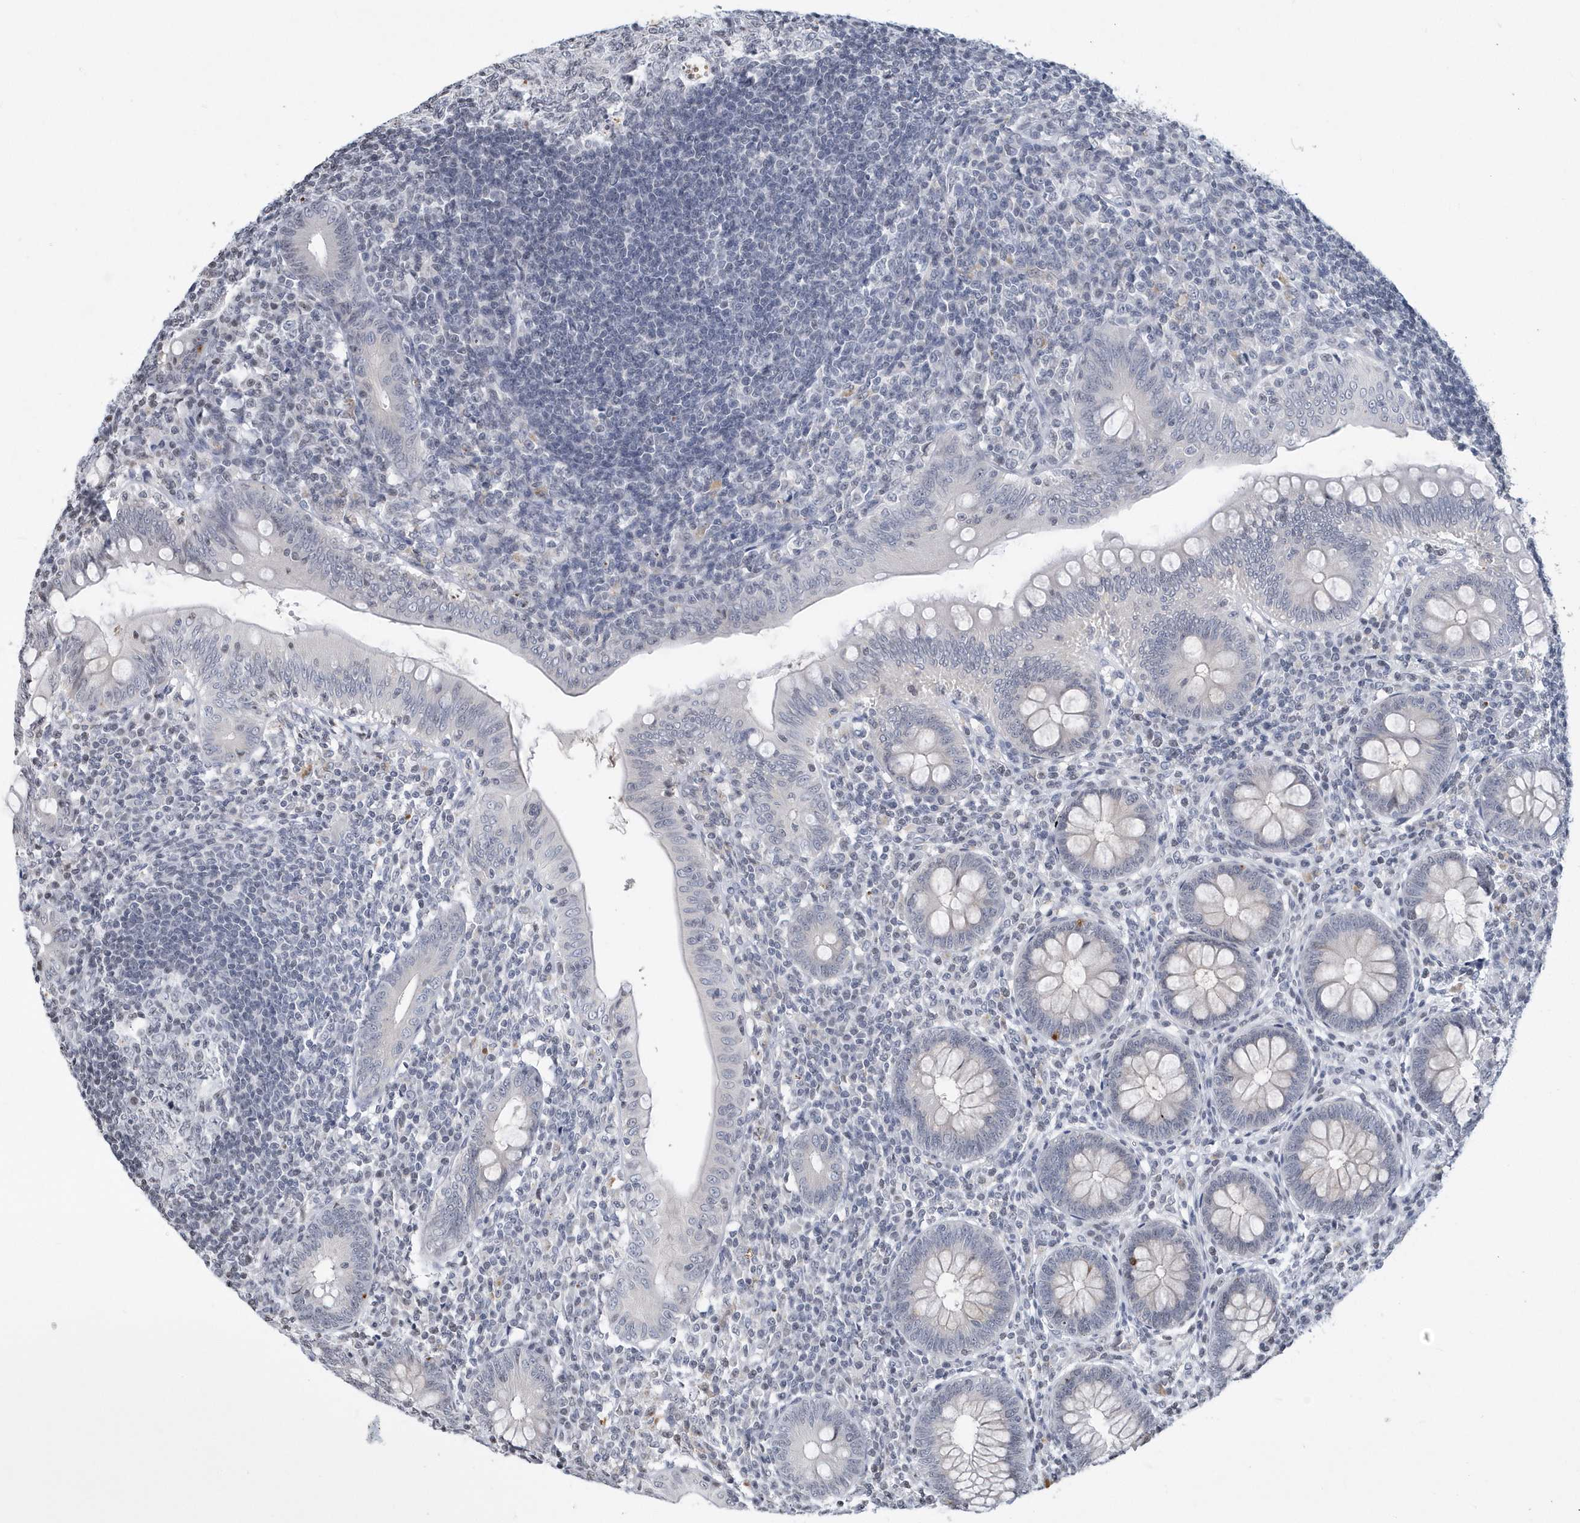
{"staining": {"intensity": "negative", "quantity": "none", "location": "none"}, "tissue": "appendix", "cell_type": "Glandular cells", "image_type": "normal", "snomed": [{"axis": "morphology", "description": "Normal tissue, NOS"}, {"axis": "topography", "description": "Appendix"}], "caption": "High magnification brightfield microscopy of unremarkable appendix stained with DAB (3,3'-diaminobenzidine) (brown) and counterstained with hematoxylin (blue): glandular cells show no significant expression. Nuclei are stained in blue.", "gene": "VWA5B2", "patient": {"sex": "male", "age": 14}}